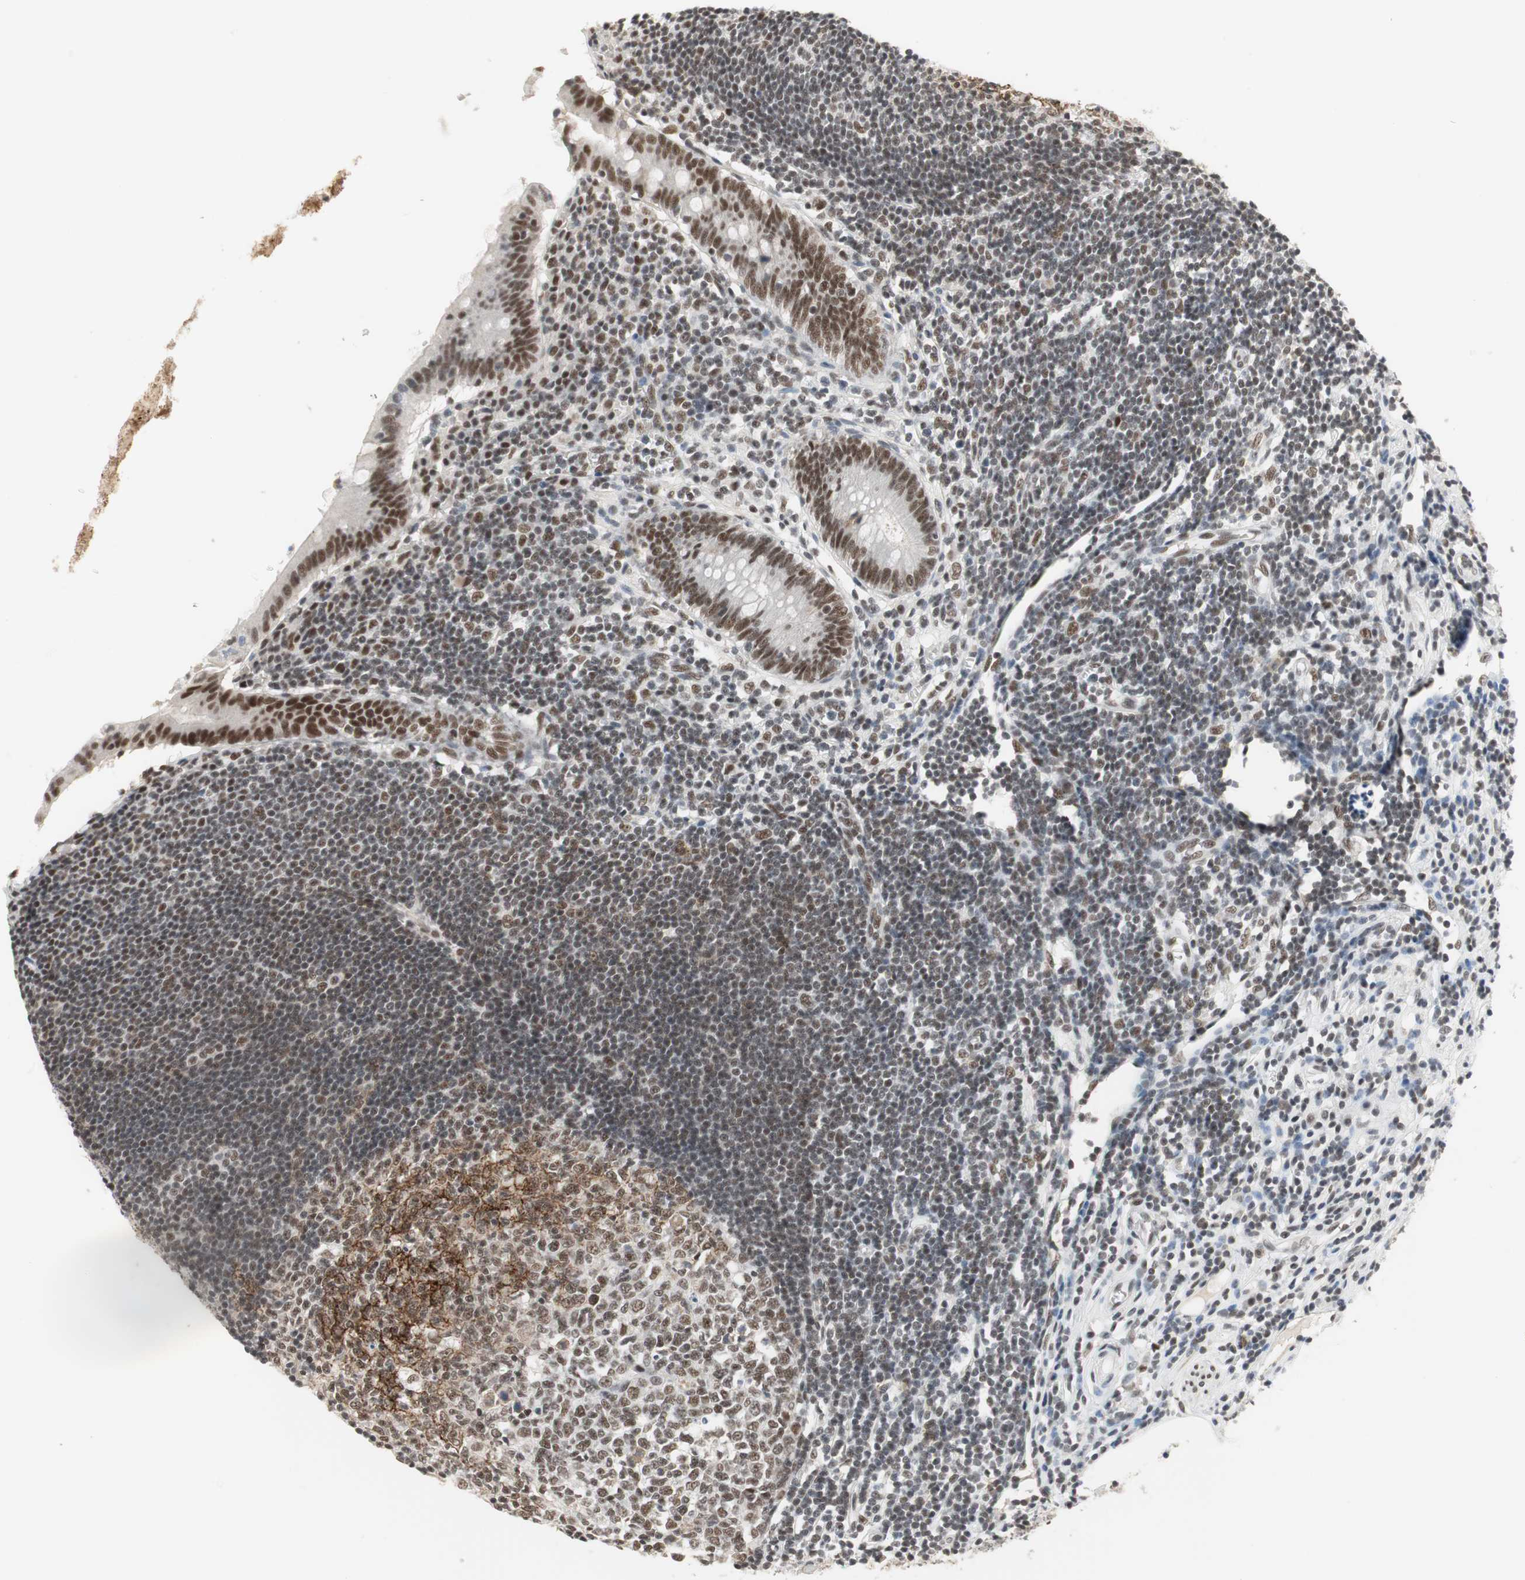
{"staining": {"intensity": "strong", "quantity": ">75%", "location": "nuclear"}, "tissue": "appendix", "cell_type": "Glandular cells", "image_type": "normal", "snomed": [{"axis": "morphology", "description": "Normal tissue, NOS"}, {"axis": "topography", "description": "Appendix"}], "caption": "Immunohistochemical staining of normal human appendix displays >75% levels of strong nuclear protein staining in approximately >75% of glandular cells. Nuclei are stained in blue.", "gene": "RTF1", "patient": {"sex": "female", "age": 50}}